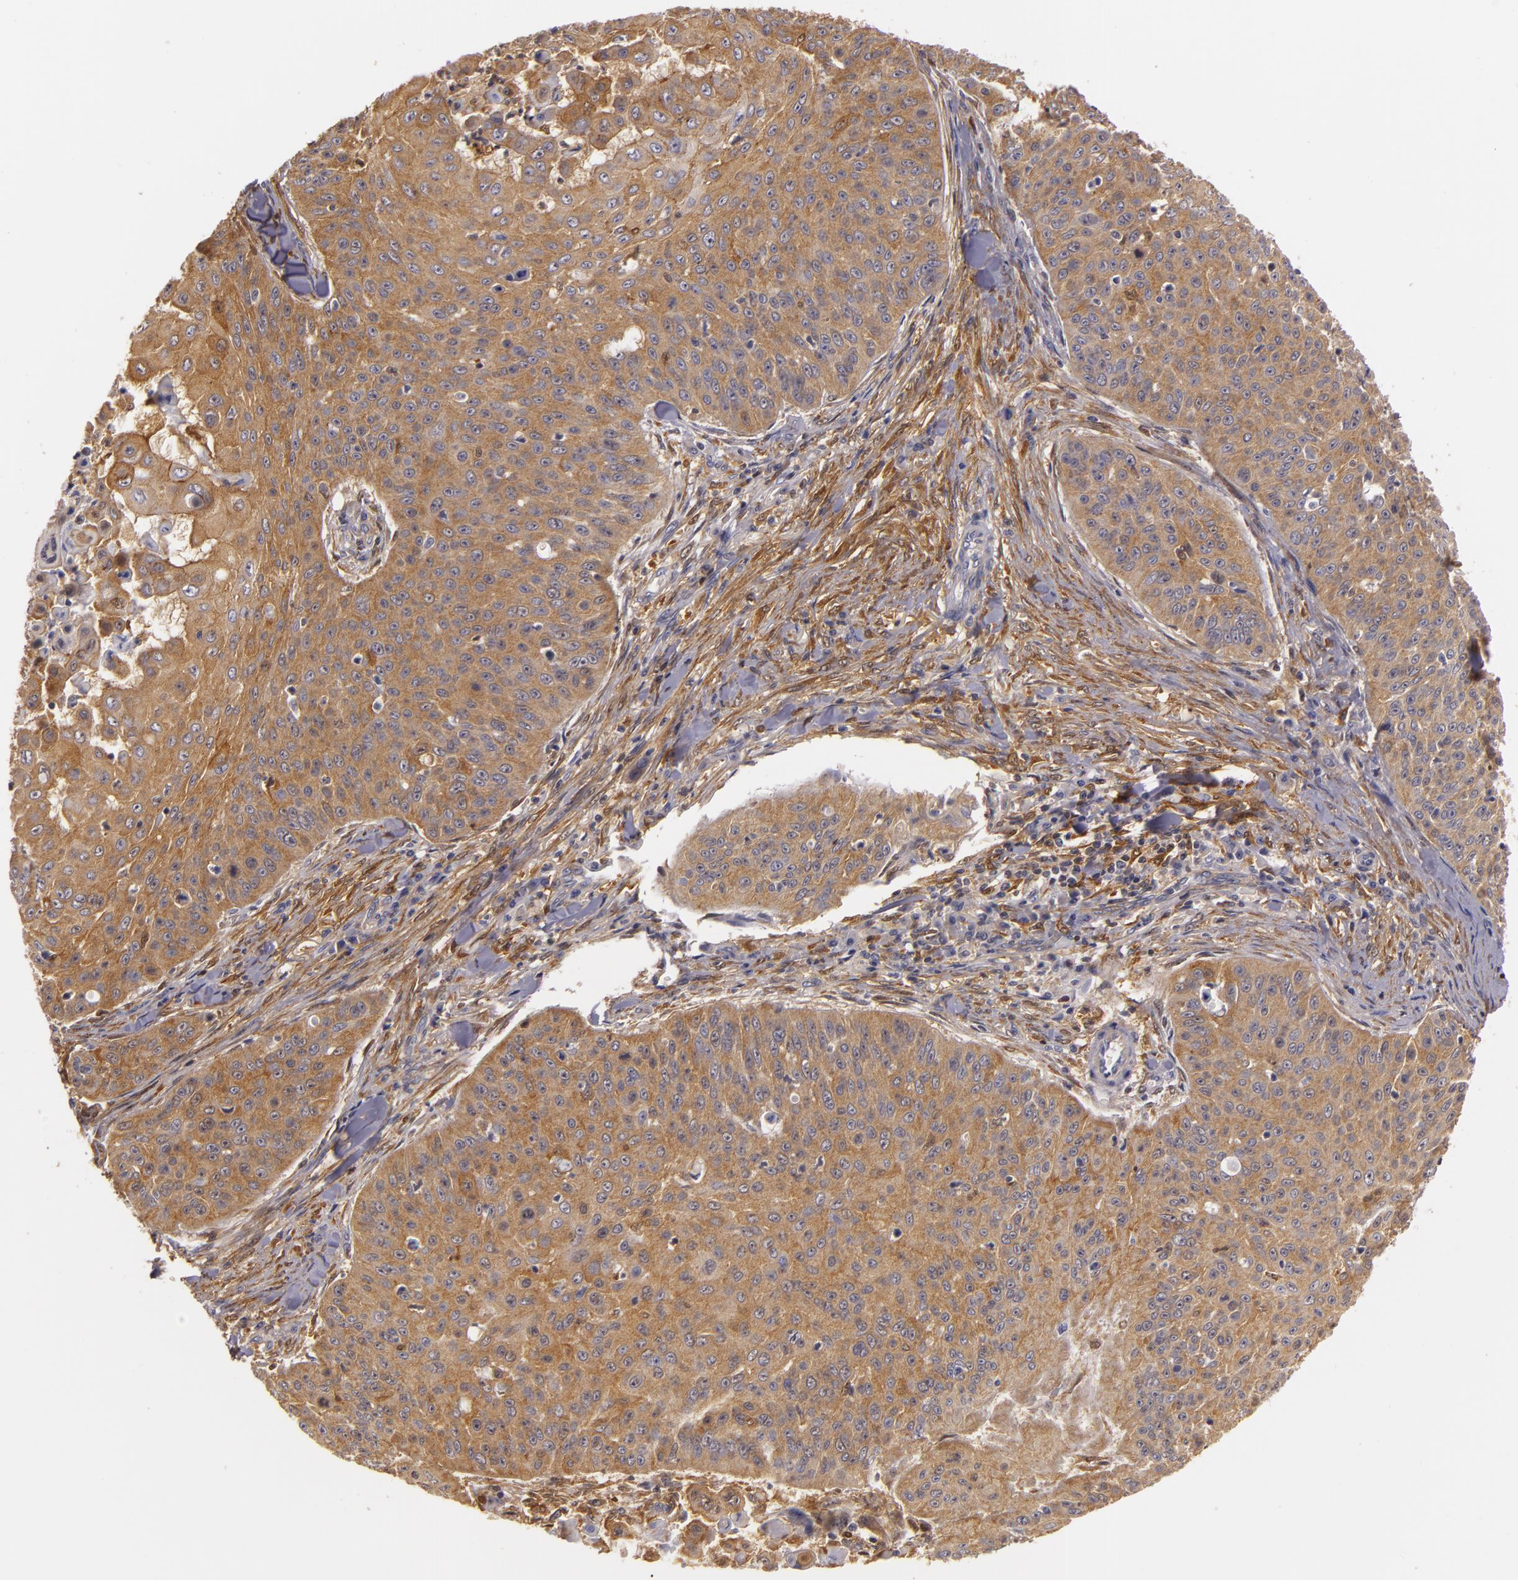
{"staining": {"intensity": "moderate", "quantity": ">75%", "location": "cytoplasmic/membranous"}, "tissue": "skin cancer", "cell_type": "Tumor cells", "image_type": "cancer", "snomed": [{"axis": "morphology", "description": "Squamous cell carcinoma, NOS"}, {"axis": "topography", "description": "Skin"}], "caption": "A medium amount of moderate cytoplasmic/membranous positivity is present in about >75% of tumor cells in skin cancer tissue. The staining was performed using DAB (3,3'-diaminobenzidine), with brown indicating positive protein expression. Nuclei are stained blue with hematoxylin.", "gene": "TOM1", "patient": {"sex": "male", "age": 82}}